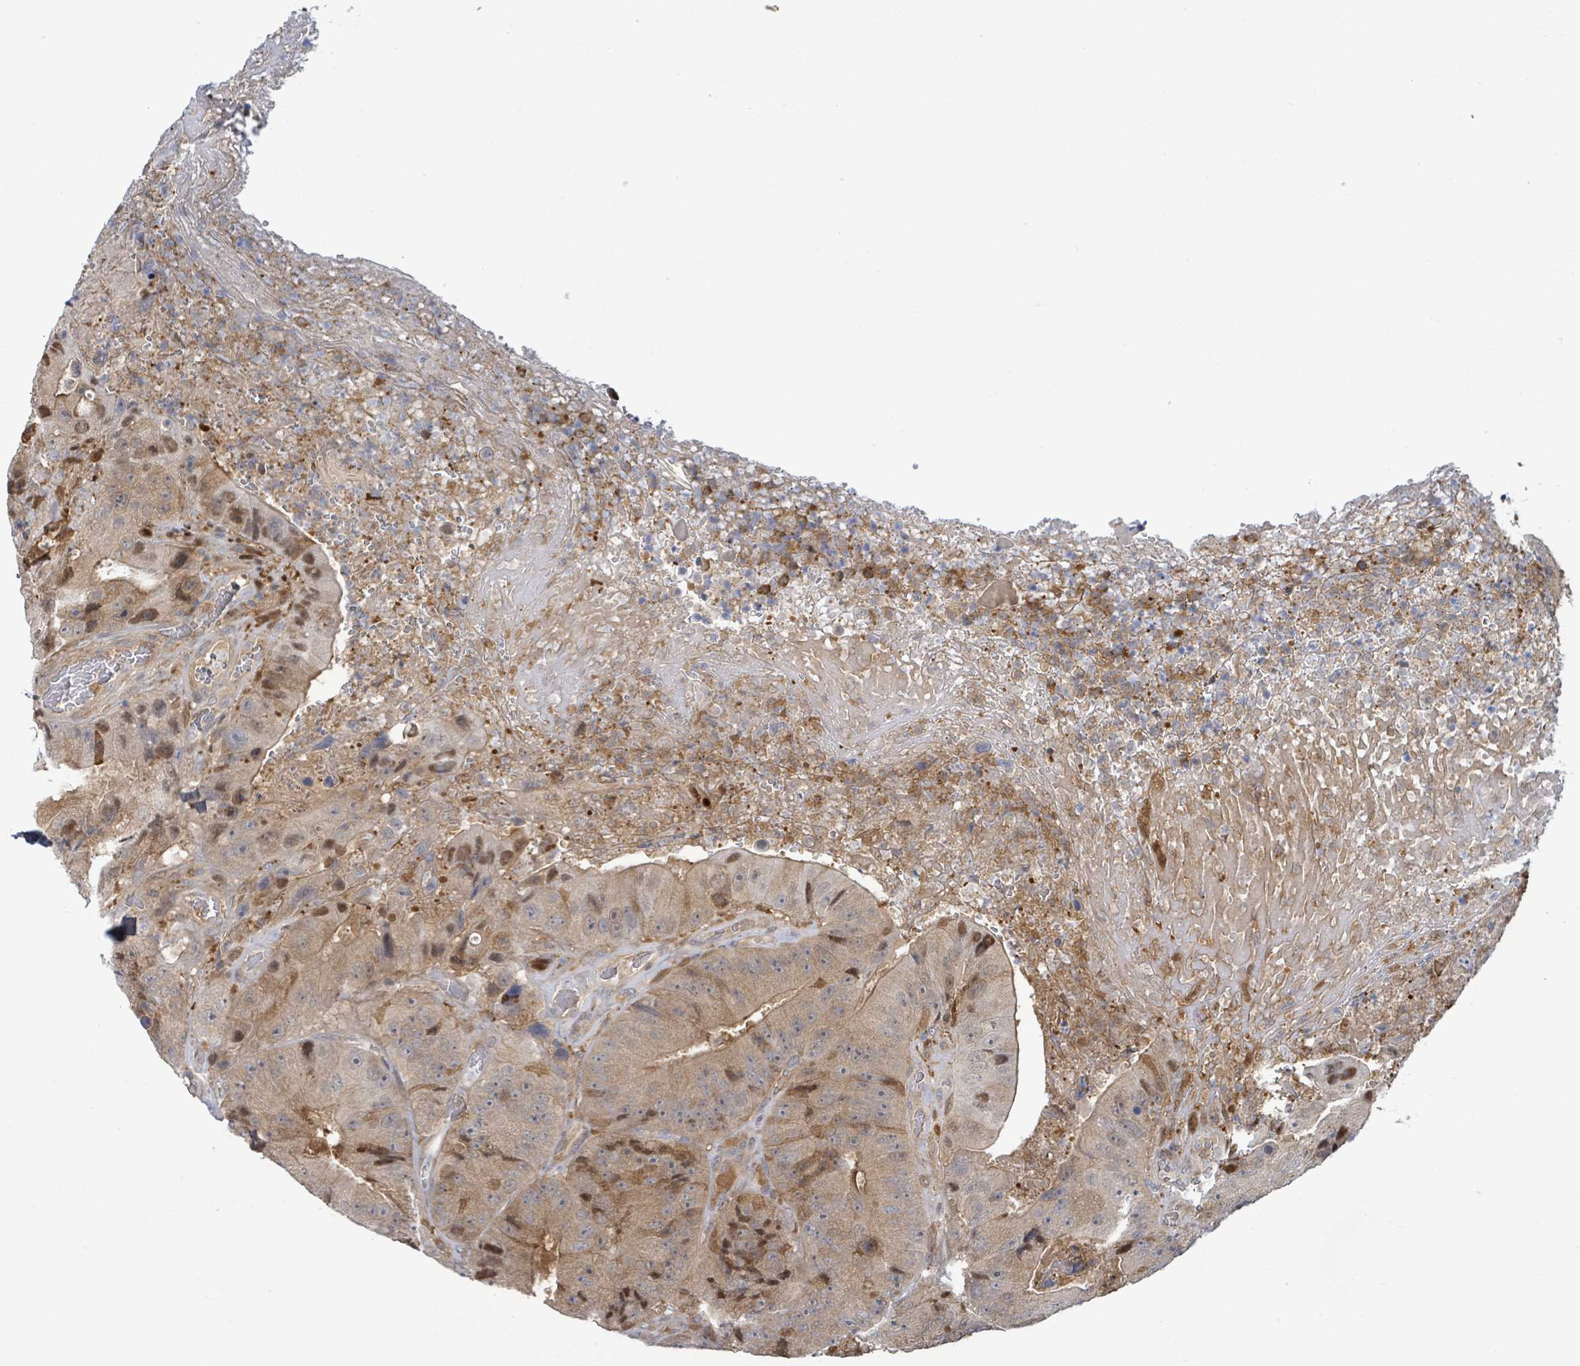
{"staining": {"intensity": "weak", "quantity": ">75%", "location": "cytoplasmic/membranous"}, "tissue": "colorectal cancer", "cell_type": "Tumor cells", "image_type": "cancer", "snomed": [{"axis": "morphology", "description": "Adenocarcinoma, NOS"}, {"axis": "topography", "description": "Colon"}], "caption": "Human adenocarcinoma (colorectal) stained with a protein marker reveals weak staining in tumor cells.", "gene": "PGAM1", "patient": {"sex": "female", "age": 86}}